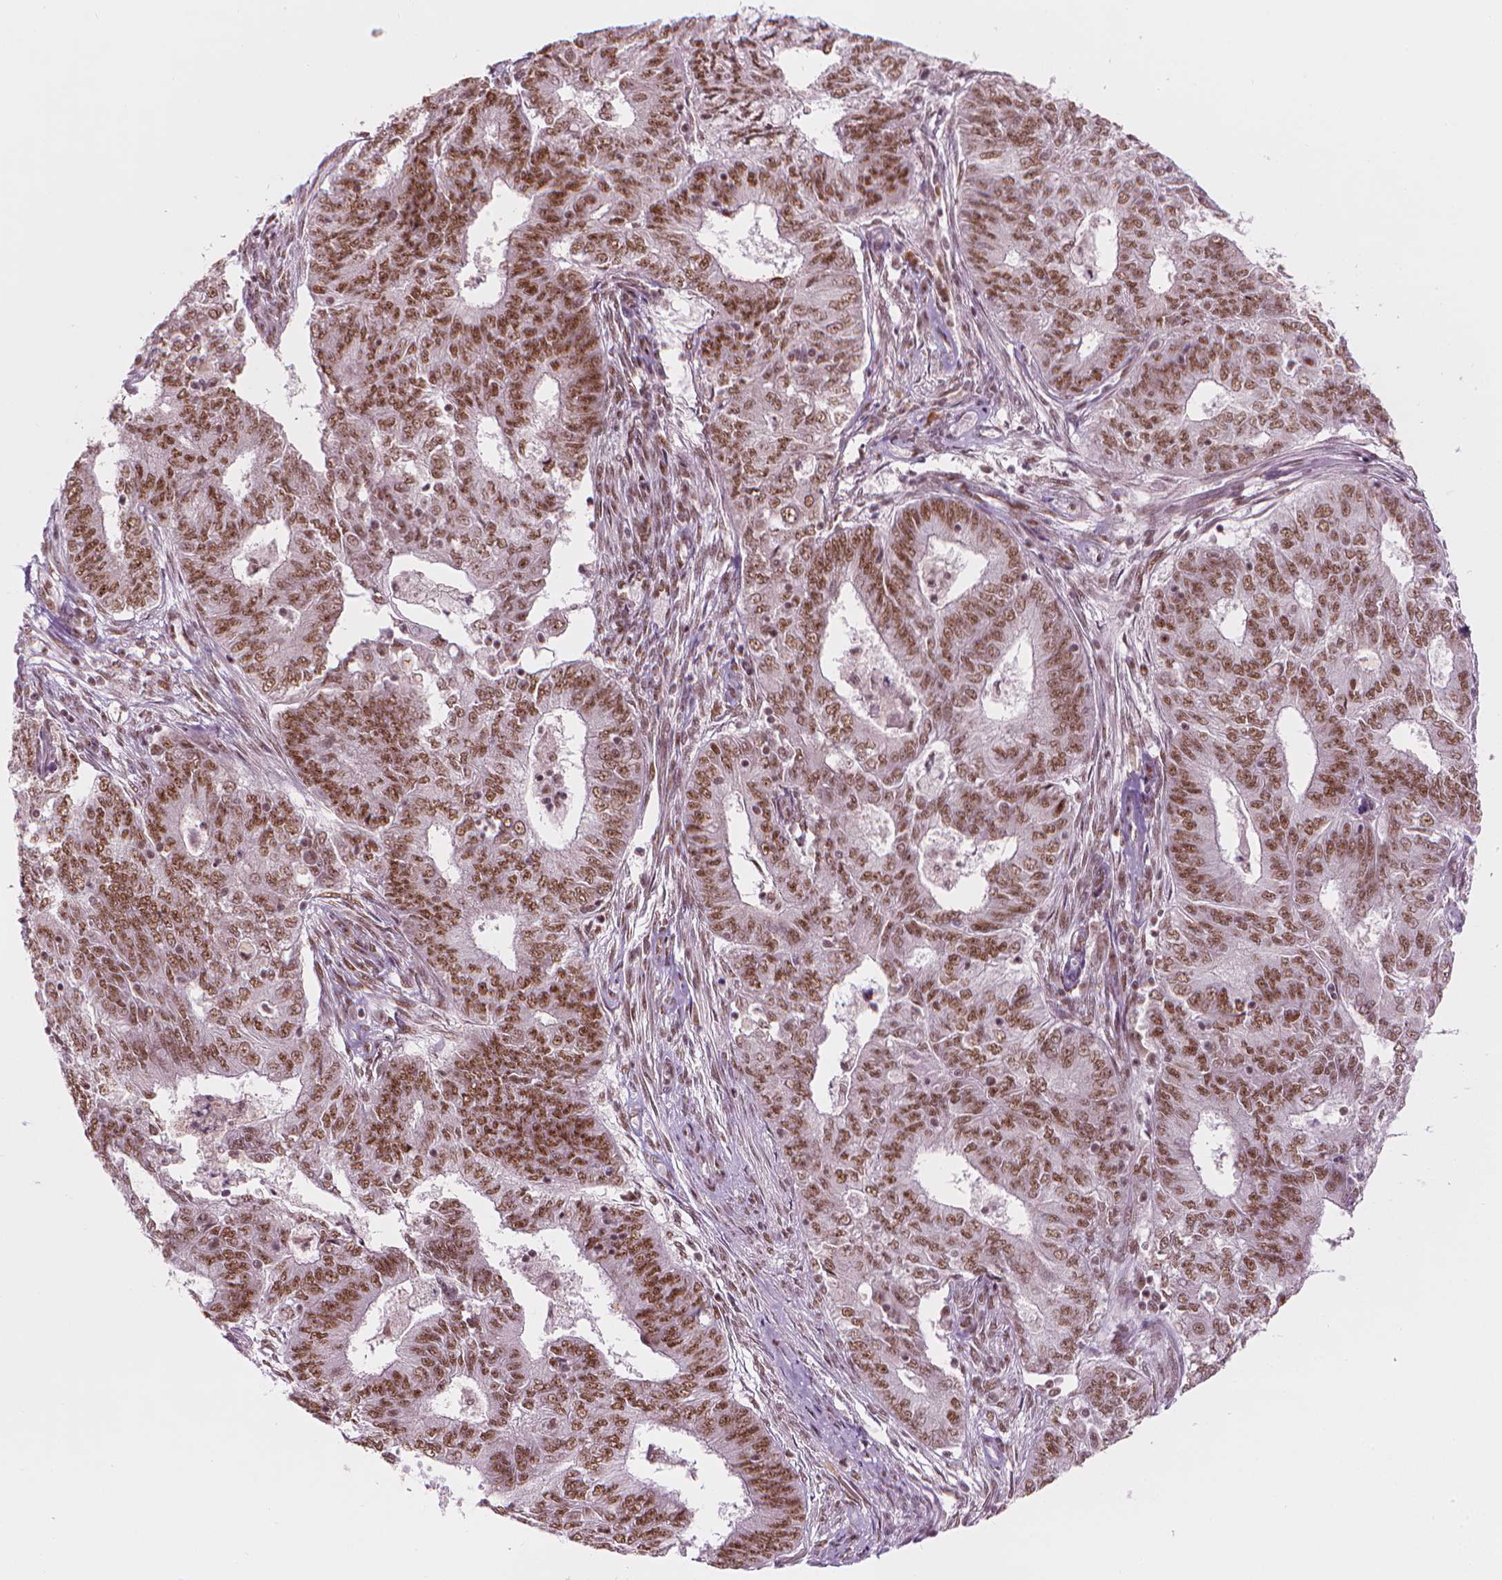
{"staining": {"intensity": "moderate", "quantity": ">75%", "location": "nuclear"}, "tissue": "endometrial cancer", "cell_type": "Tumor cells", "image_type": "cancer", "snomed": [{"axis": "morphology", "description": "Adenocarcinoma, NOS"}, {"axis": "topography", "description": "Endometrium"}], "caption": "Immunohistochemical staining of human adenocarcinoma (endometrial) shows medium levels of moderate nuclear protein expression in about >75% of tumor cells.", "gene": "ELF2", "patient": {"sex": "female", "age": 62}}